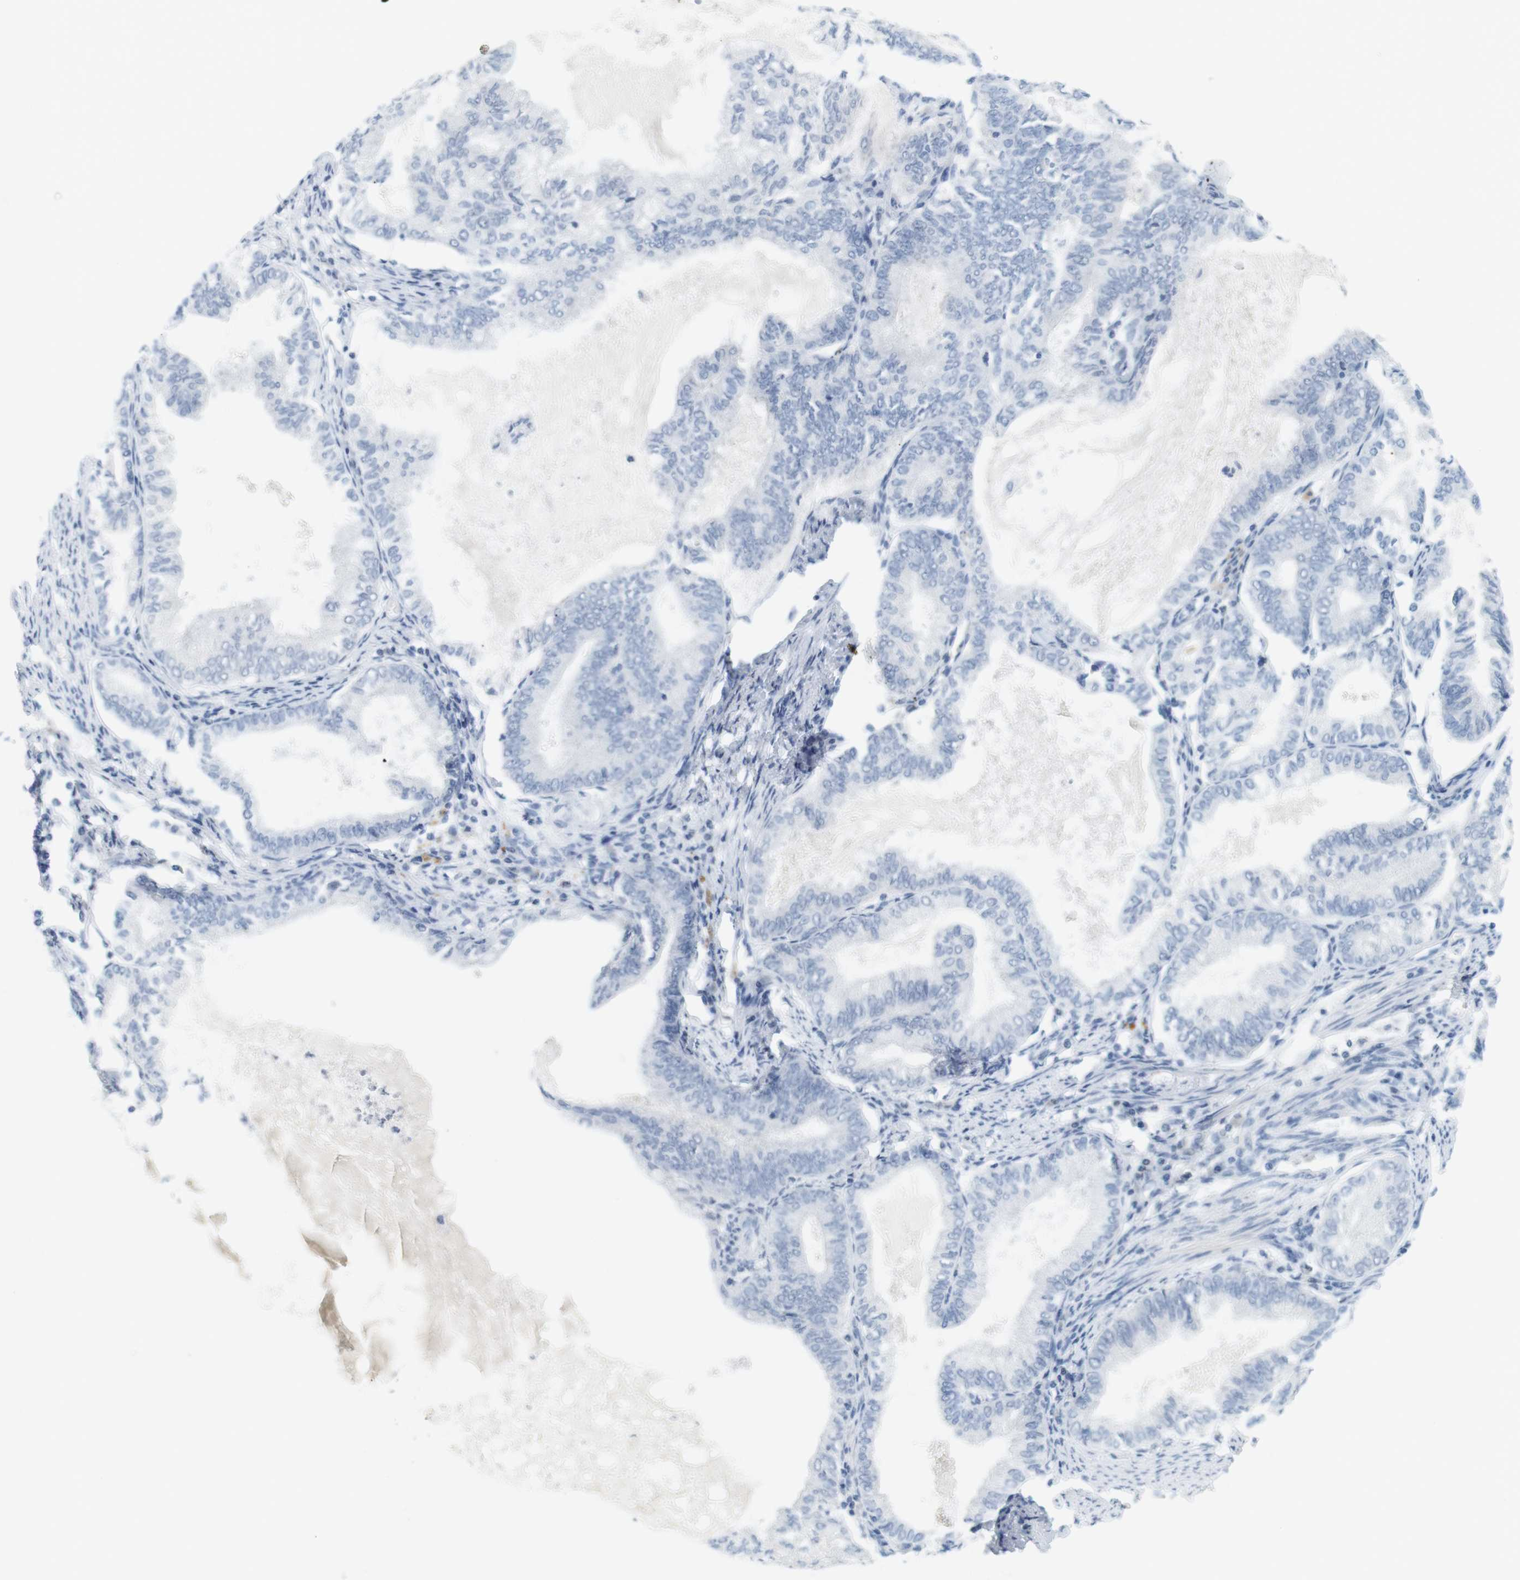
{"staining": {"intensity": "negative", "quantity": "none", "location": "none"}, "tissue": "endometrial cancer", "cell_type": "Tumor cells", "image_type": "cancer", "snomed": [{"axis": "morphology", "description": "Adenocarcinoma, NOS"}, {"axis": "topography", "description": "Endometrium"}], "caption": "A histopathology image of endometrial cancer stained for a protein demonstrates no brown staining in tumor cells.", "gene": "CREB3L2", "patient": {"sex": "female", "age": 86}}